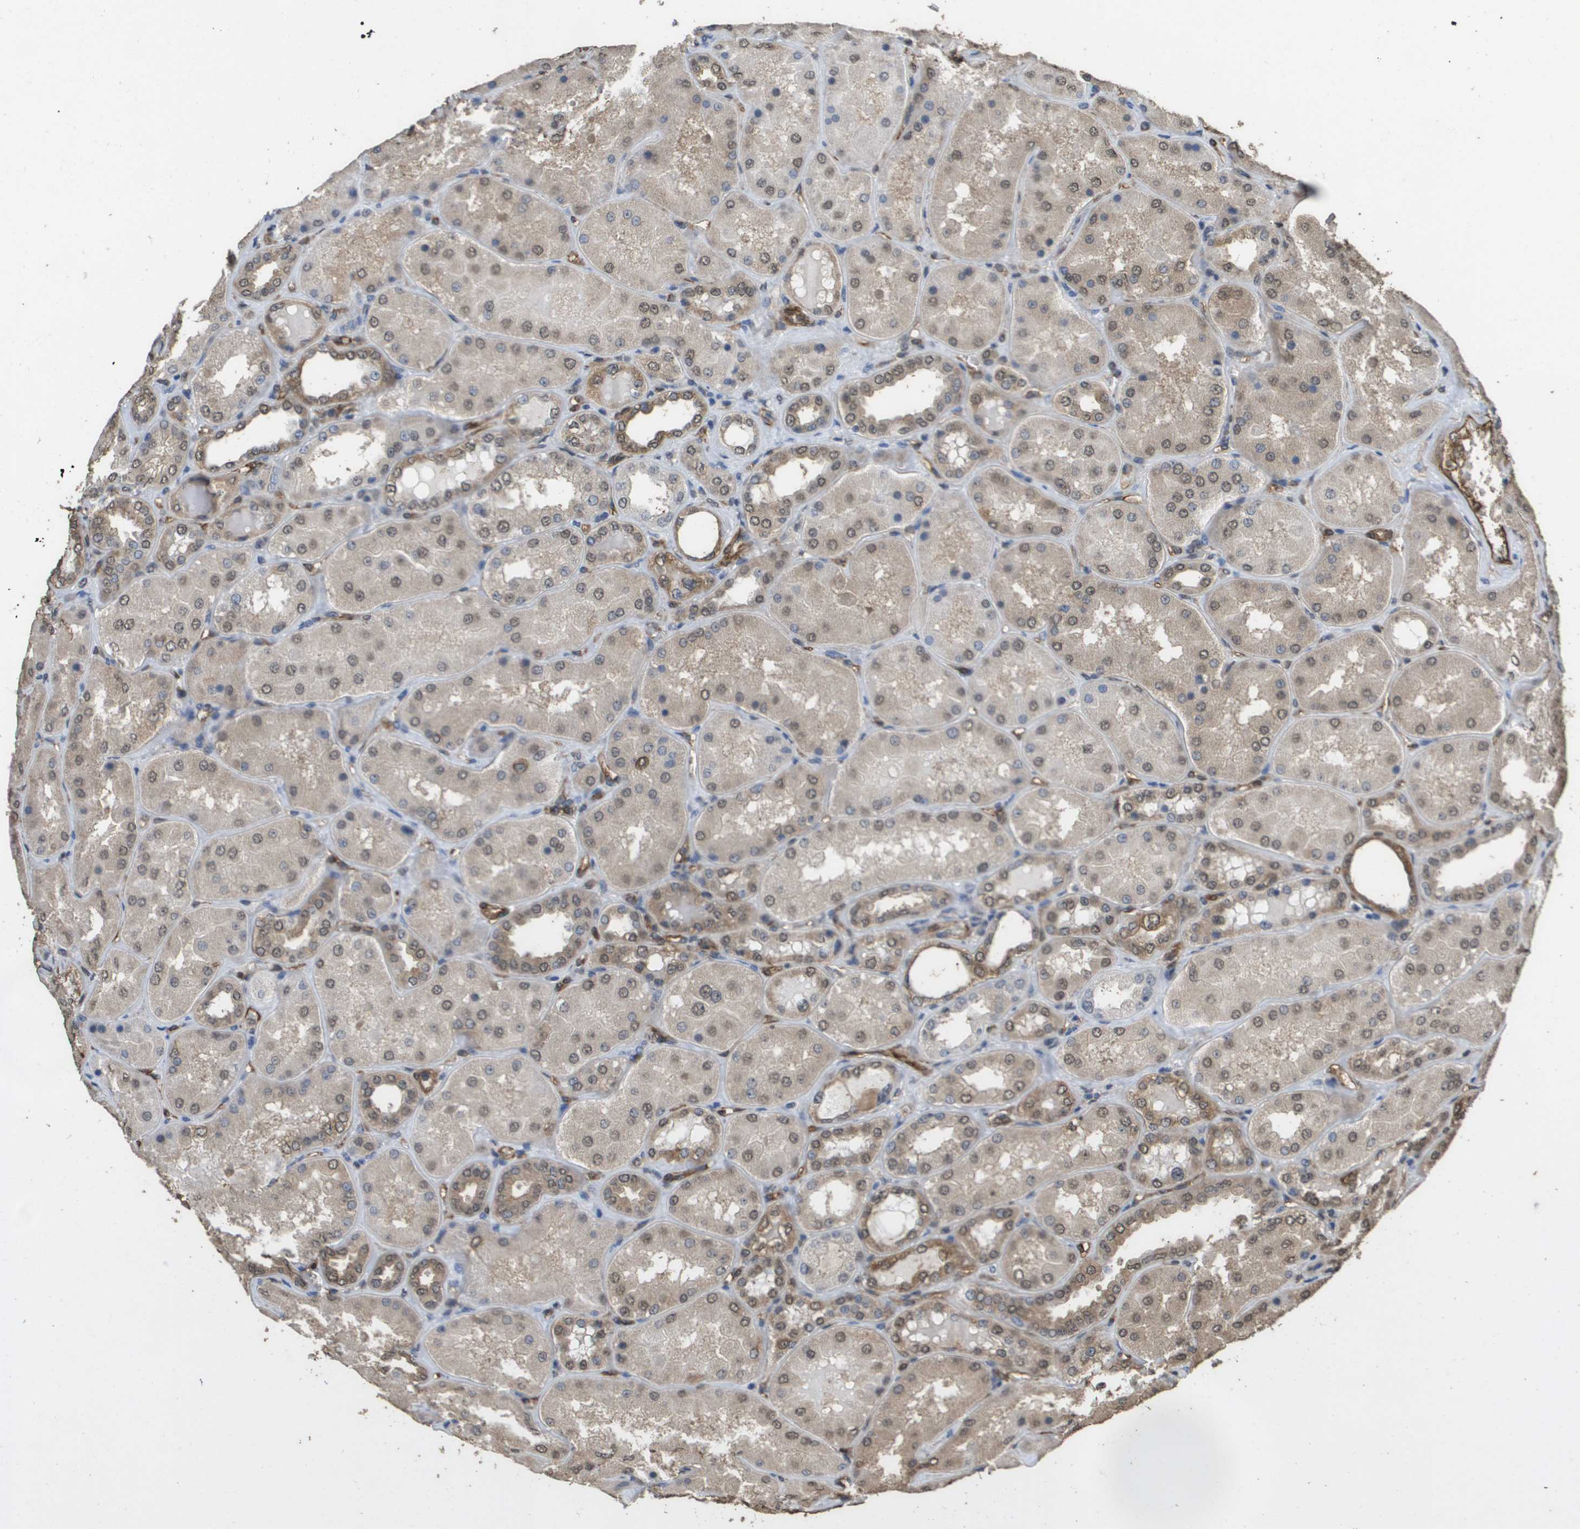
{"staining": {"intensity": "moderate", "quantity": ">75%", "location": "cytoplasmic/membranous,nuclear"}, "tissue": "kidney", "cell_type": "Cells in glomeruli", "image_type": "normal", "snomed": [{"axis": "morphology", "description": "Normal tissue, NOS"}, {"axis": "topography", "description": "Kidney"}], "caption": "Immunohistochemistry of benign kidney shows medium levels of moderate cytoplasmic/membranous,nuclear positivity in about >75% of cells in glomeruli.", "gene": "AAMP", "patient": {"sex": "female", "age": 56}}